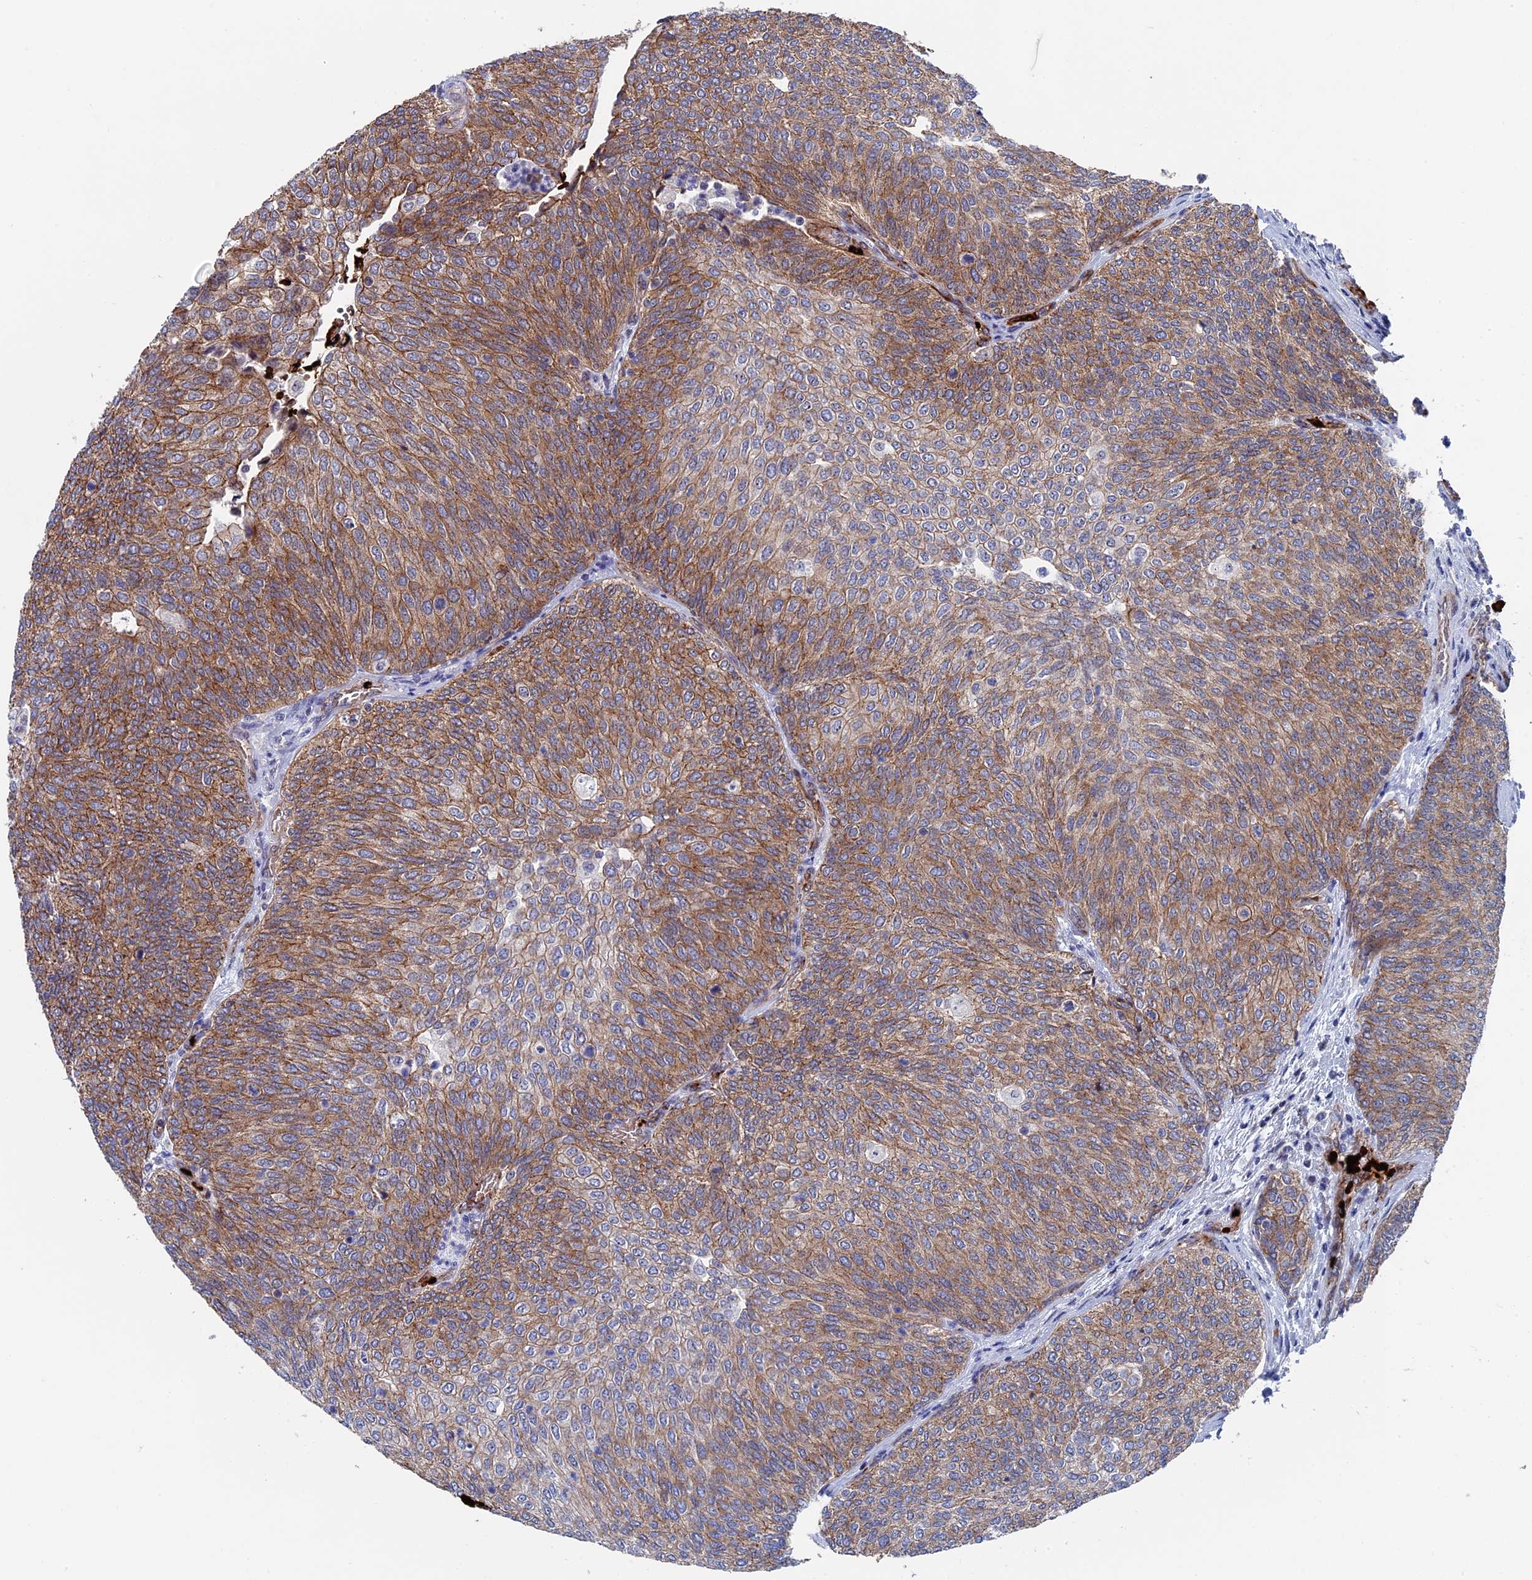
{"staining": {"intensity": "moderate", "quantity": ">75%", "location": "cytoplasmic/membranous"}, "tissue": "urothelial cancer", "cell_type": "Tumor cells", "image_type": "cancer", "snomed": [{"axis": "morphology", "description": "Urothelial carcinoma, Low grade"}, {"axis": "topography", "description": "Urinary bladder"}], "caption": "IHC photomicrograph of neoplastic tissue: low-grade urothelial carcinoma stained using IHC demonstrates medium levels of moderate protein expression localized specifically in the cytoplasmic/membranous of tumor cells, appearing as a cytoplasmic/membranous brown color.", "gene": "EXOSC9", "patient": {"sex": "female", "age": 79}}